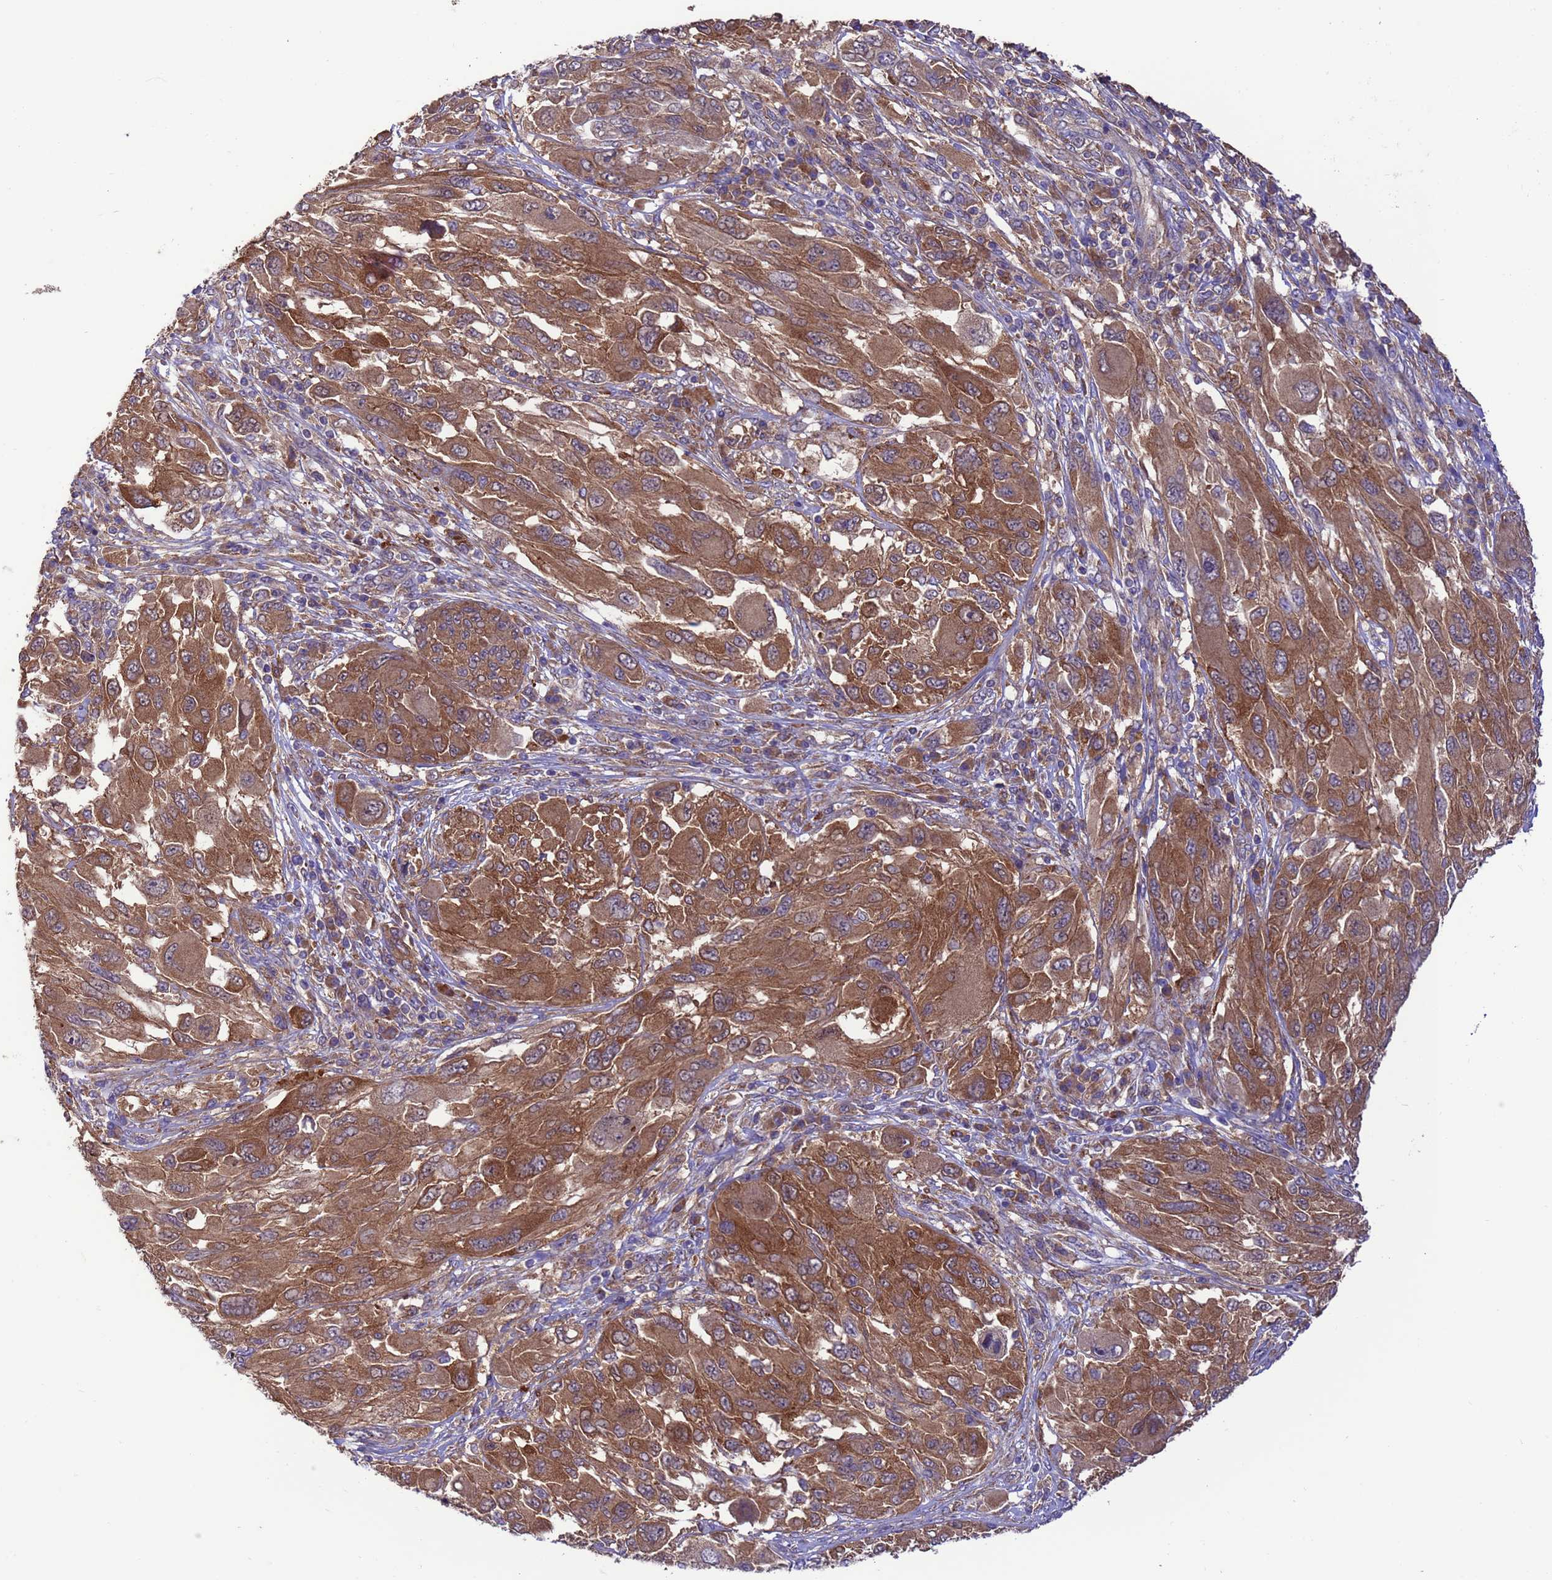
{"staining": {"intensity": "moderate", "quantity": ">75%", "location": "cytoplasmic/membranous"}, "tissue": "melanoma", "cell_type": "Tumor cells", "image_type": "cancer", "snomed": [{"axis": "morphology", "description": "Malignant melanoma, NOS"}, {"axis": "topography", "description": "Skin"}], "caption": "The micrograph exhibits a brown stain indicating the presence of a protein in the cytoplasmic/membranous of tumor cells in melanoma.", "gene": "ARHGAP12", "patient": {"sex": "female", "age": 91}}